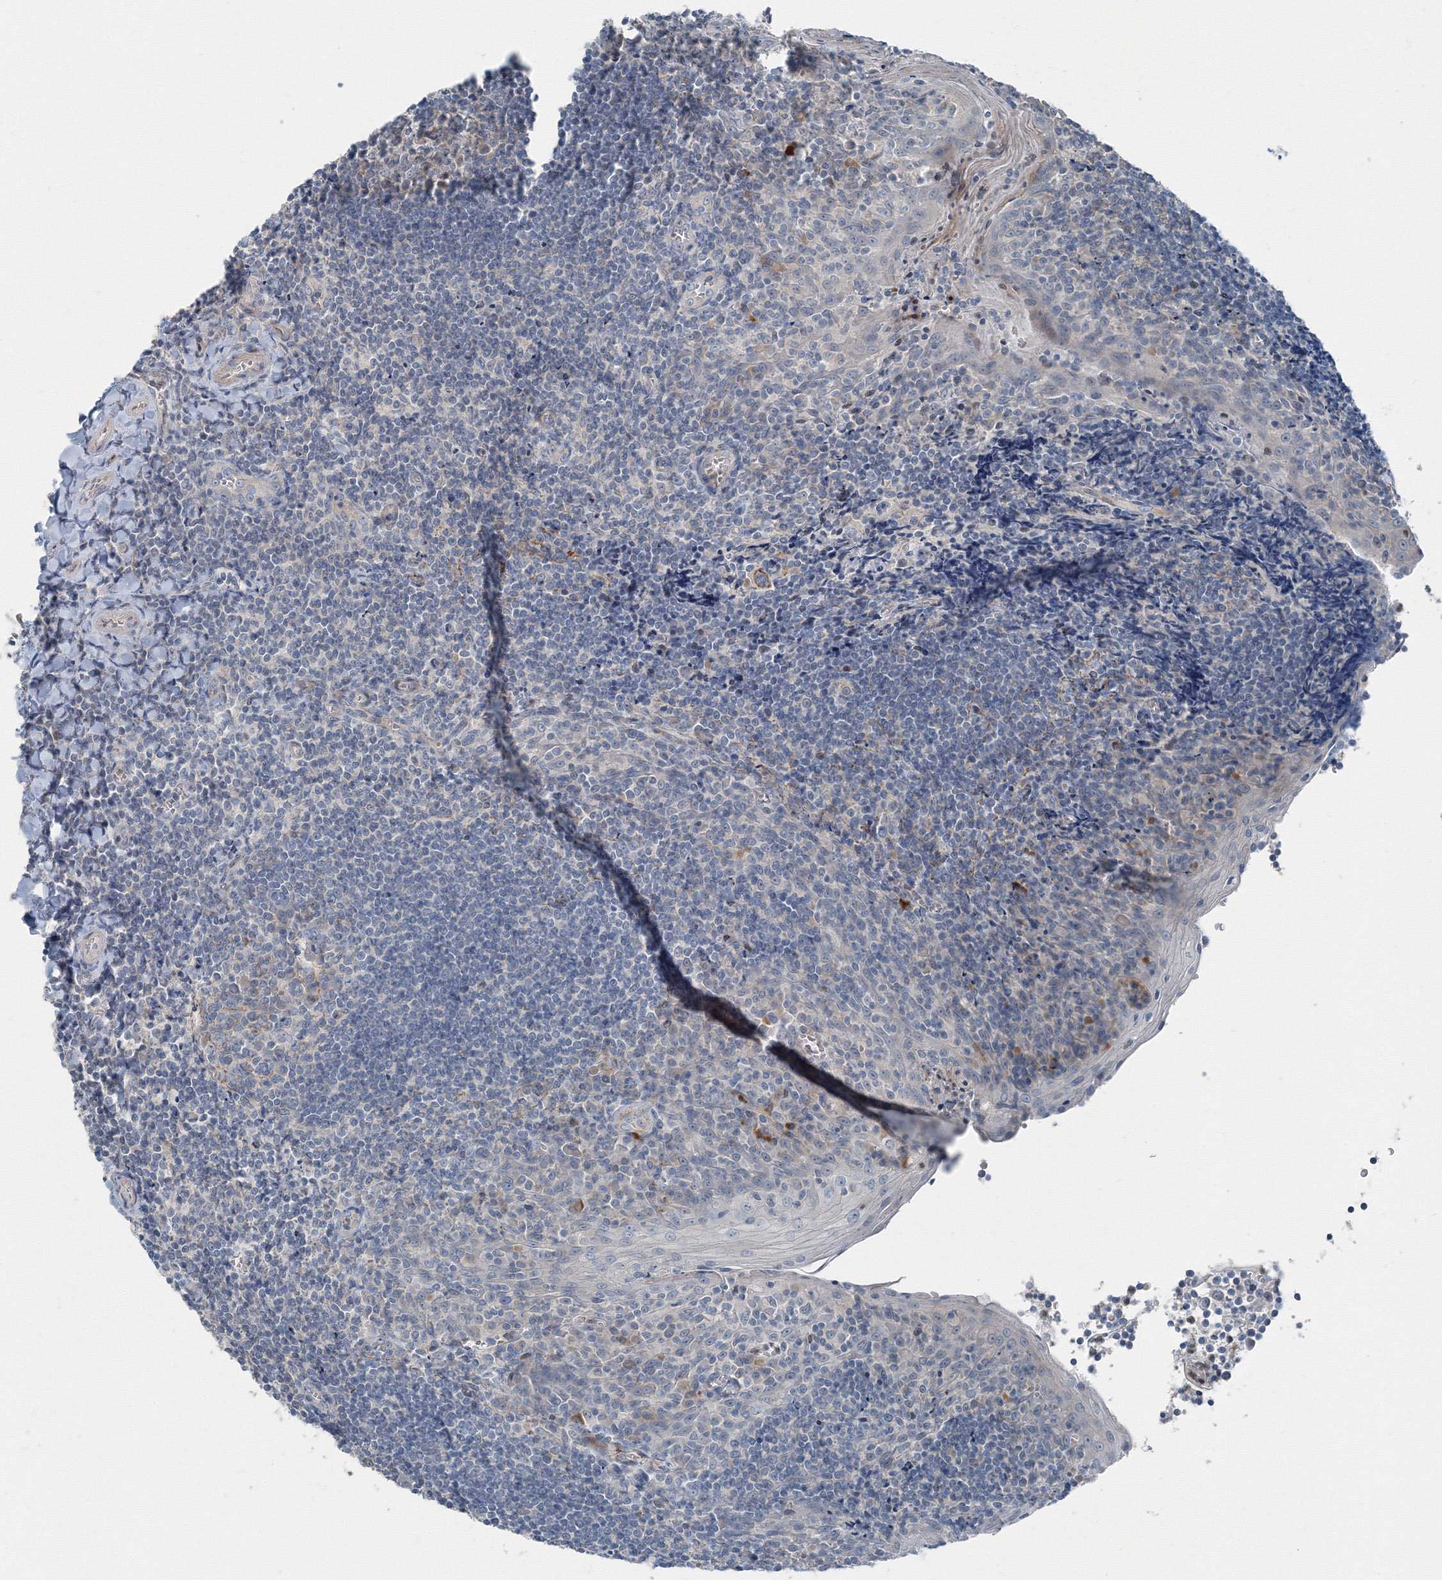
{"staining": {"intensity": "negative", "quantity": "none", "location": "none"}, "tissue": "tonsil", "cell_type": "Germinal center cells", "image_type": "normal", "snomed": [{"axis": "morphology", "description": "Normal tissue, NOS"}, {"axis": "topography", "description": "Tonsil"}], "caption": "Tonsil stained for a protein using IHC displays no staining germinal center cells.", "gene": "AASDH", "patient": {"sex": "male", "age": 27}}